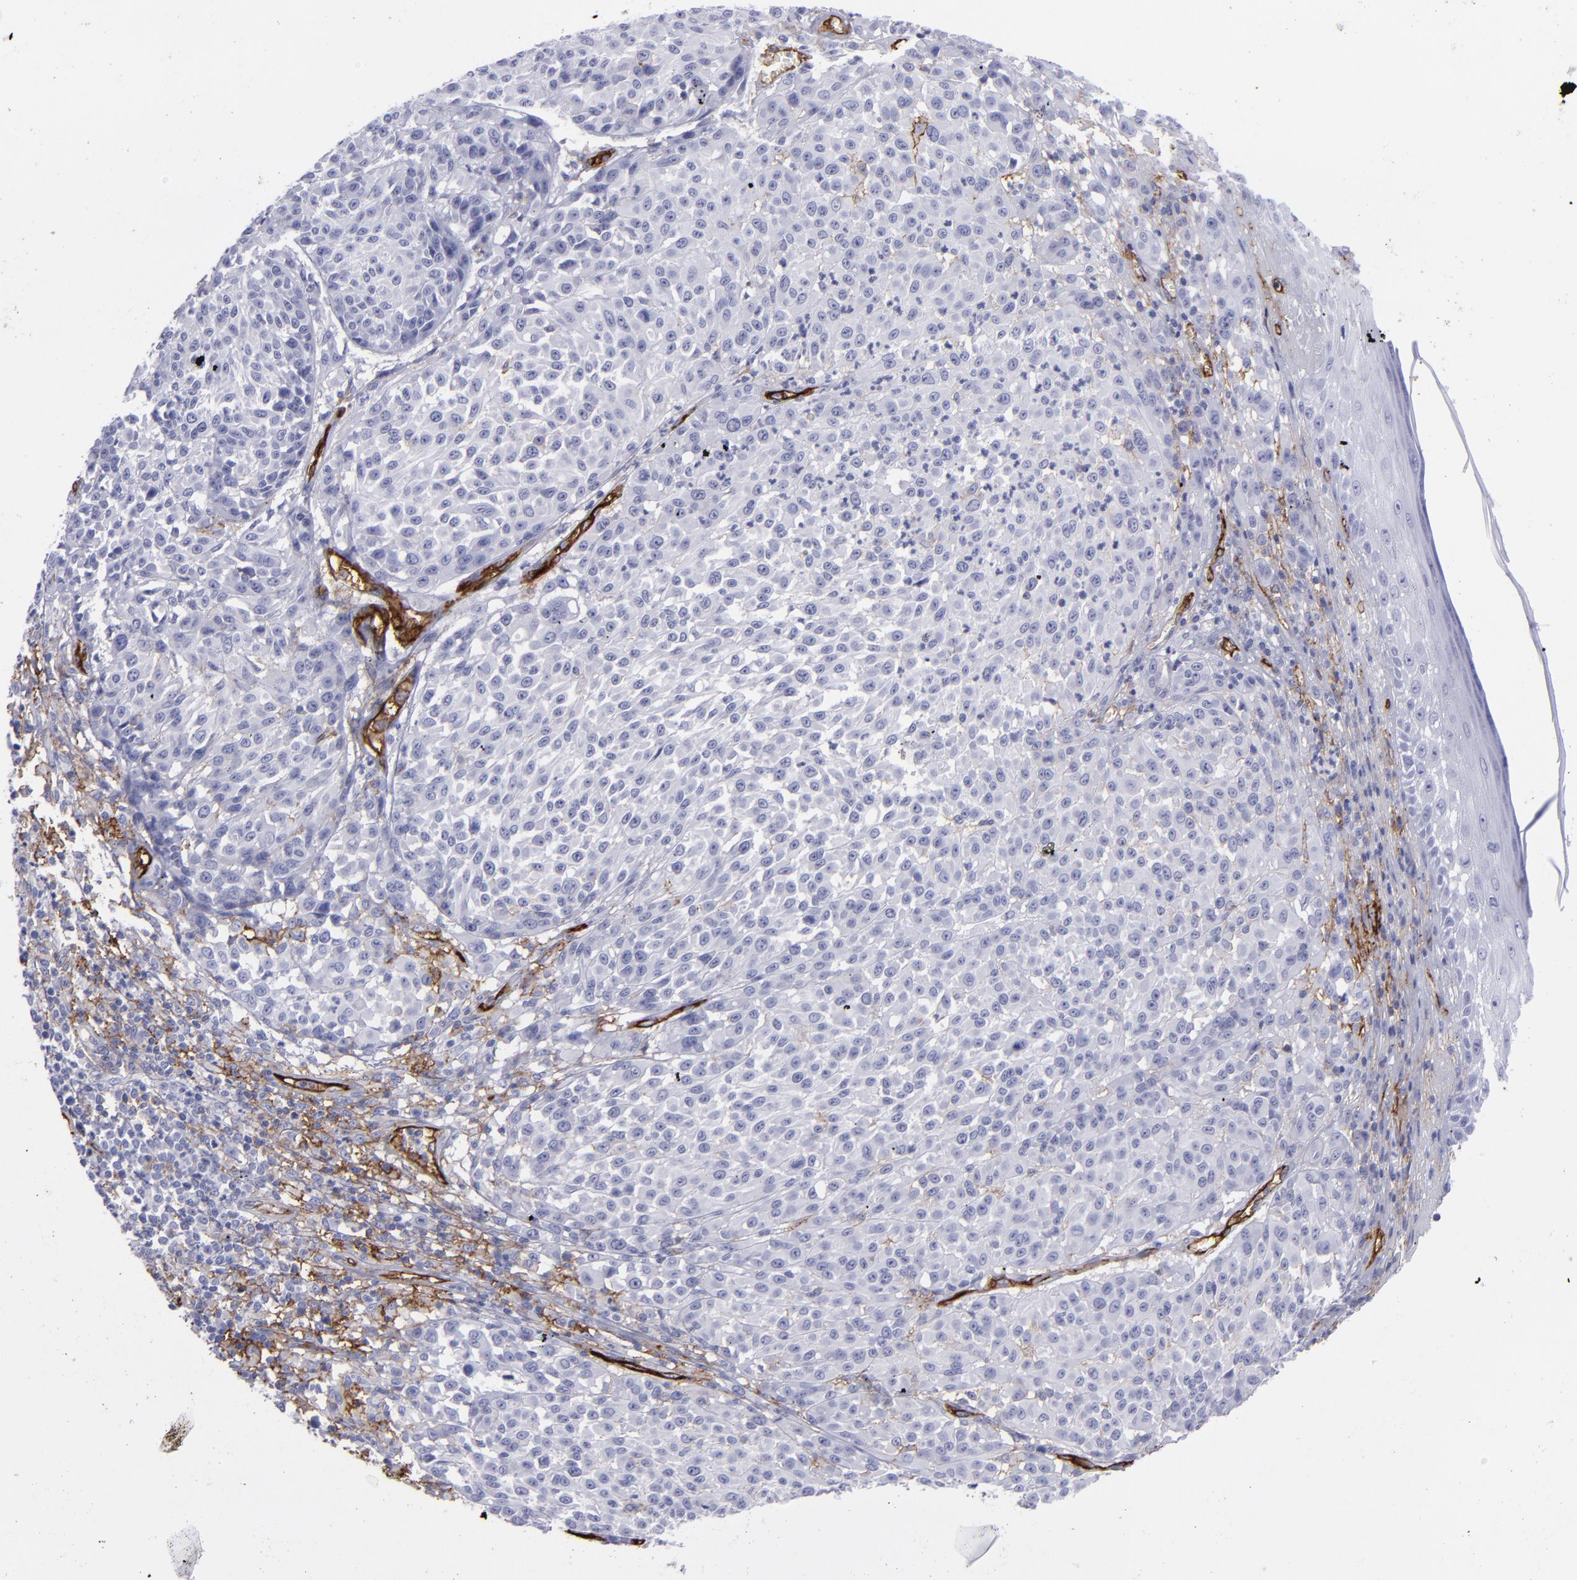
{"staining": {"intensity": "negative", "quantity": "none", "location": "none"}, "tissue": "melanoma", "cell_type": "Tumor cells", "image_type": "cancer", "snomed": [{"axis": "morphology", "description": "Malignant melanoma, NOS"}, {"axis": "topography", "description": "Skin"}], "caption": "Protein analysis of melanoma displays no significant staining in tumor cells.", "gene": "ACE", "patient": {"sex": "female", "age": 49}}